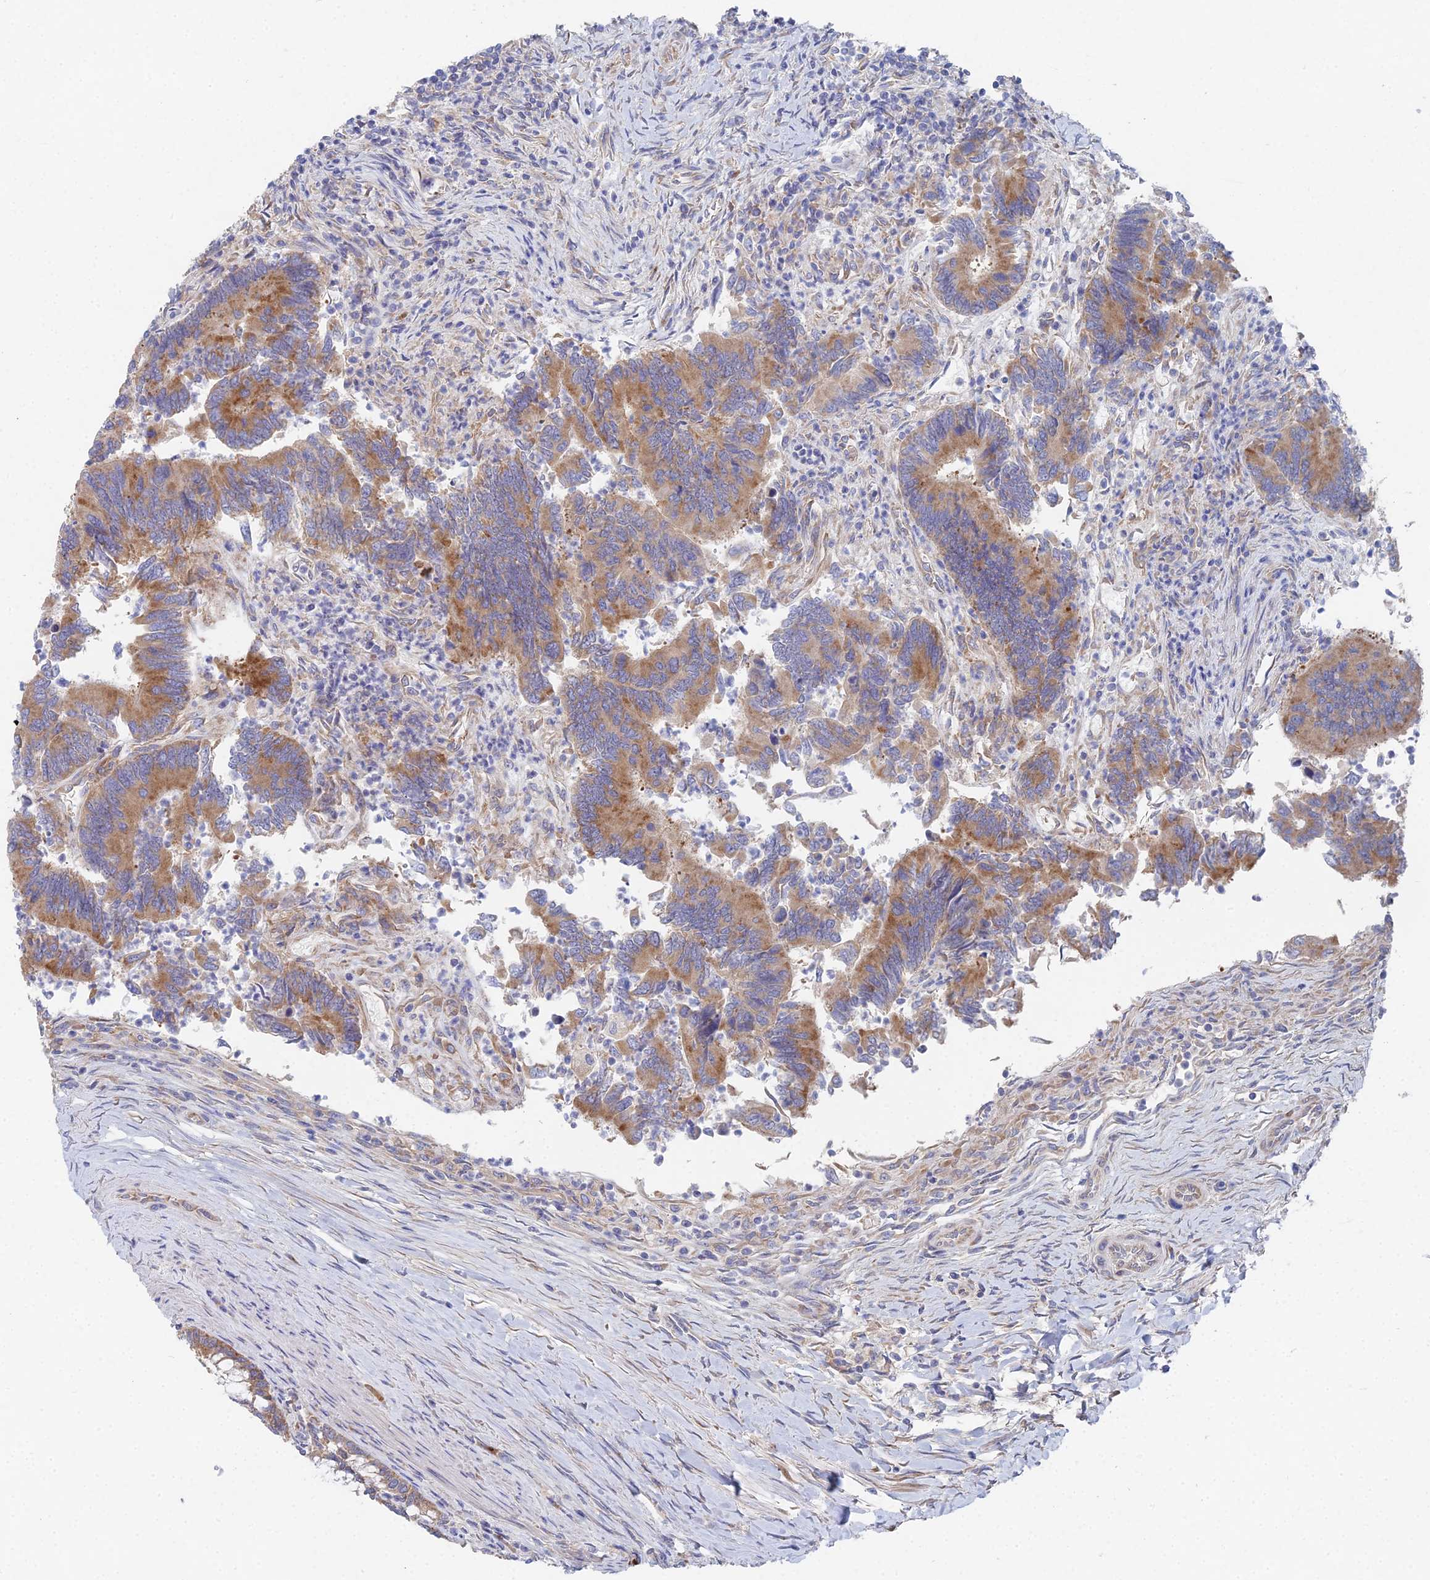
{"staining": {"intensity": "moderate", "quantity": ">75%", "location": "cytoplasmic/membranous"}, "tissue": "colorectal cancer", "cell_type": "Tumor cells", "image_type": "cancer", "snomed": [{"axis": "morphology", "description": "Adenocarcinoma, NOS"}, {"axis": "topography", "description": "Colon"}], "caption": "Immunohistochemistry micrograph of human colorectal cancer stained for a protein (brown), which demonstrates medium levels of moderate cytoplasmic/membranous staining in approximately >75% of tumor cells.", "gene": "ELOF1", "patient": {"sex": "female", "age": 67}}